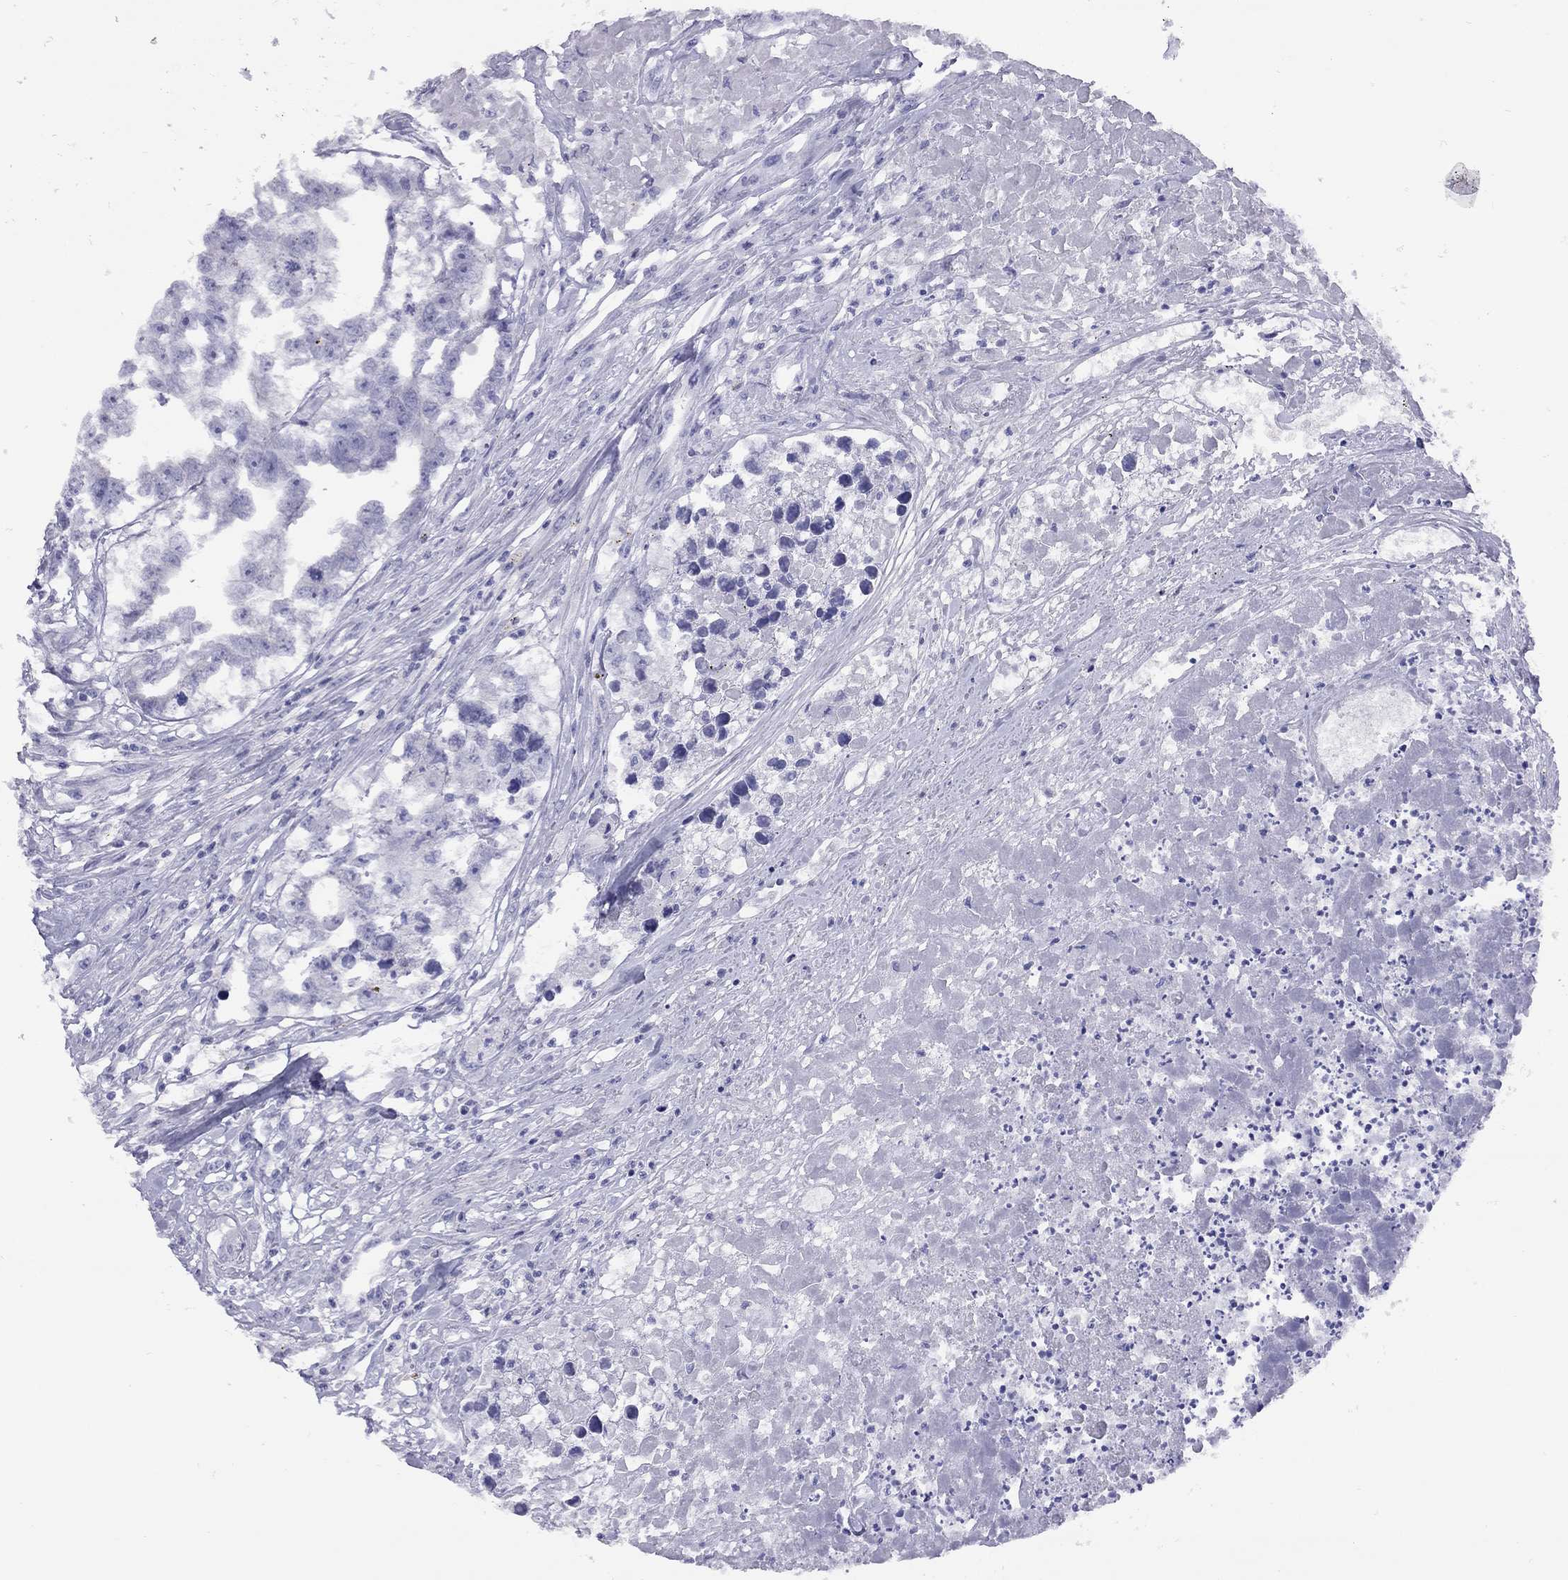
{"staining": {"intensity": "negative", "quantity": "none", "location": "none"}, "tissue": "testis cancer", "cell_type": "Tumor cells", "image_type": "cancer", "snomed": [{"axis": "morphology", "description": "Carcinoma, Embryonal, NOS"}, {"axis": "morphology", "description": "Teratoma, malignant, NOS"}, {"axis": "topography", "description": "Testis"}], "caption": "Immunohistochemistry photomicrograph of neoplastic tissue: human testis teratoma (malignant) stained with DAB displays no significant protein positivity in tumor cells.", "gene": "GRIA2", "patient": {"sex": "male", "age": 44}}